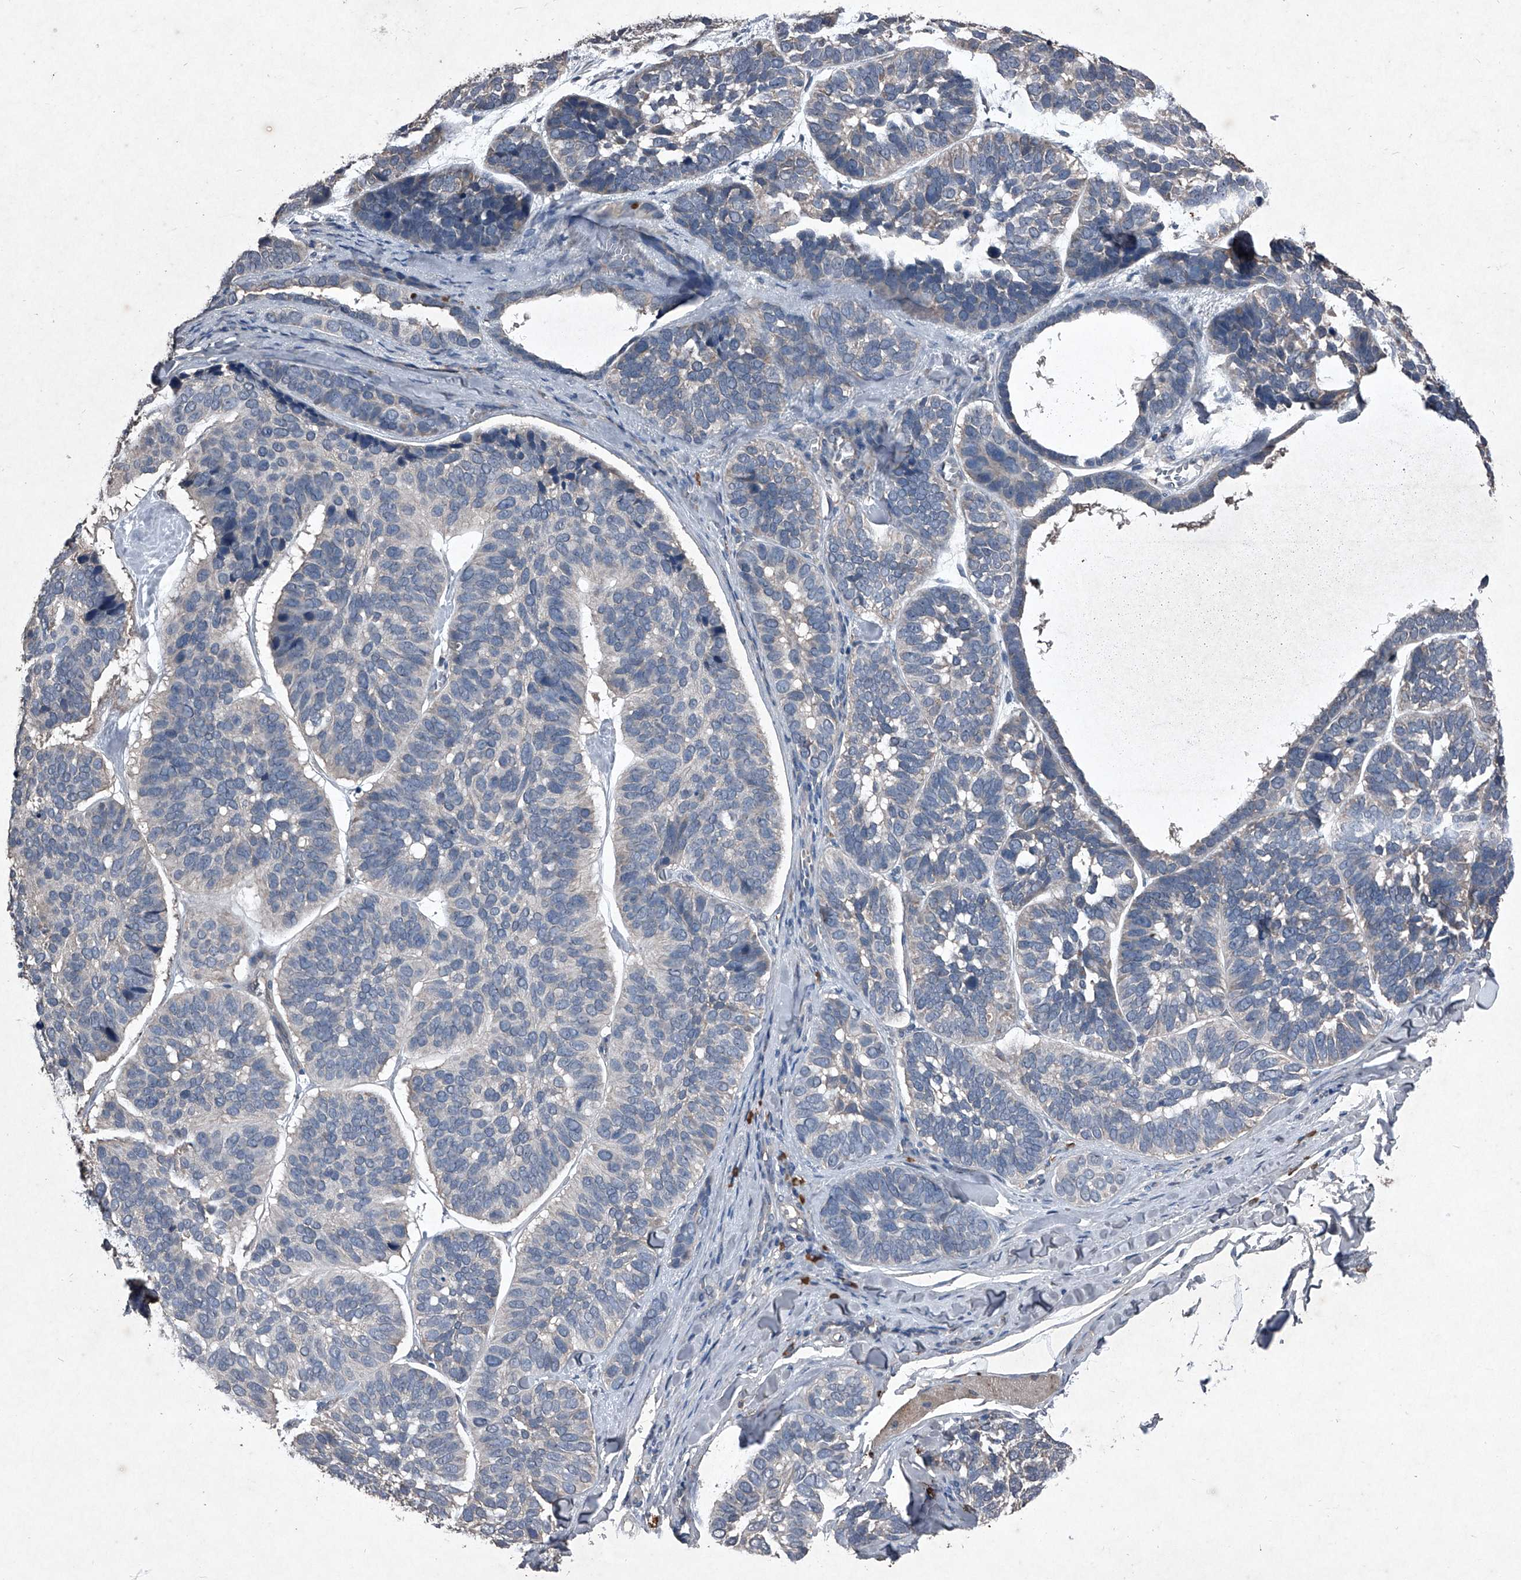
{"staining": {"intensity": "negative", "quantity": "none", "location": "none"}, "tissue": "skin cancer", "cell_type": "Tumor cells", "image_type": "cancer", "snomed": [{"axis": "morphology", "description": "Basal cell carcinoma"}, {"axis": "topography", "description": "Skin"}], "caption": "Tumor cells show no significant staining in skin cancer (basal cell carcinoma). (Brightfield microscopy of DAB (3,3'-diaminobenzidine) IHC at high magnification).", "gene": "MAPKAP1", "patient": {"sex": "male", "age": 62}}